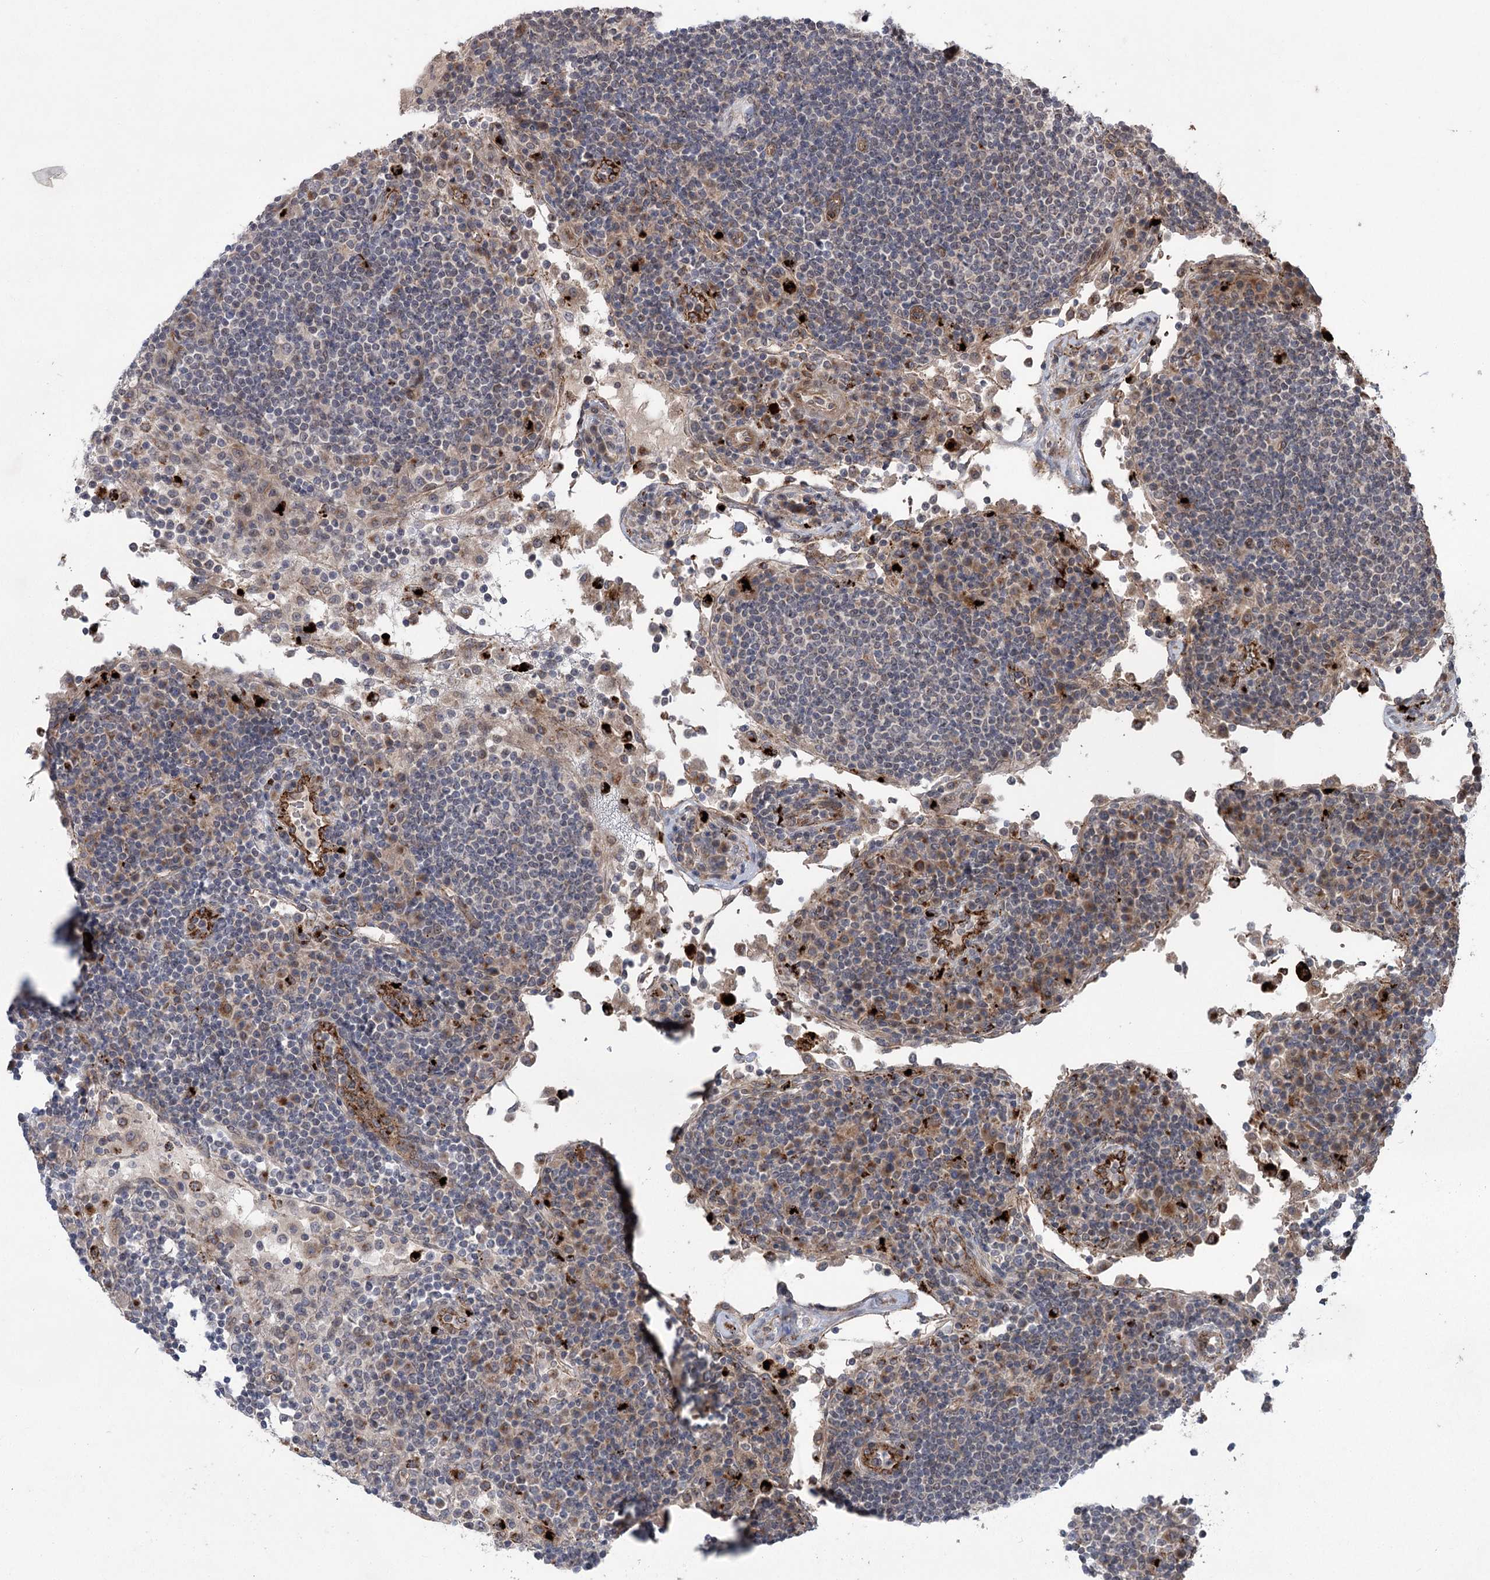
{"staining": {"intensity": "weak", "quantity": "<25%", "location": "cytoplasmic/membranous"}, "tissue": "lymph node", "cell_type": "Germinal center cells", "image_type": "normal", "snomed": [{"axis": "morphology", "description": "Normal tissue, NOS"}, {"axis": "topography", "description": "Lymph node"}], "caption": "IHC of unremarkable human lymph node displays no expression in germinal center cells.", "gene": "METTL24", "patient": {"sex": "female", "age": 53}}